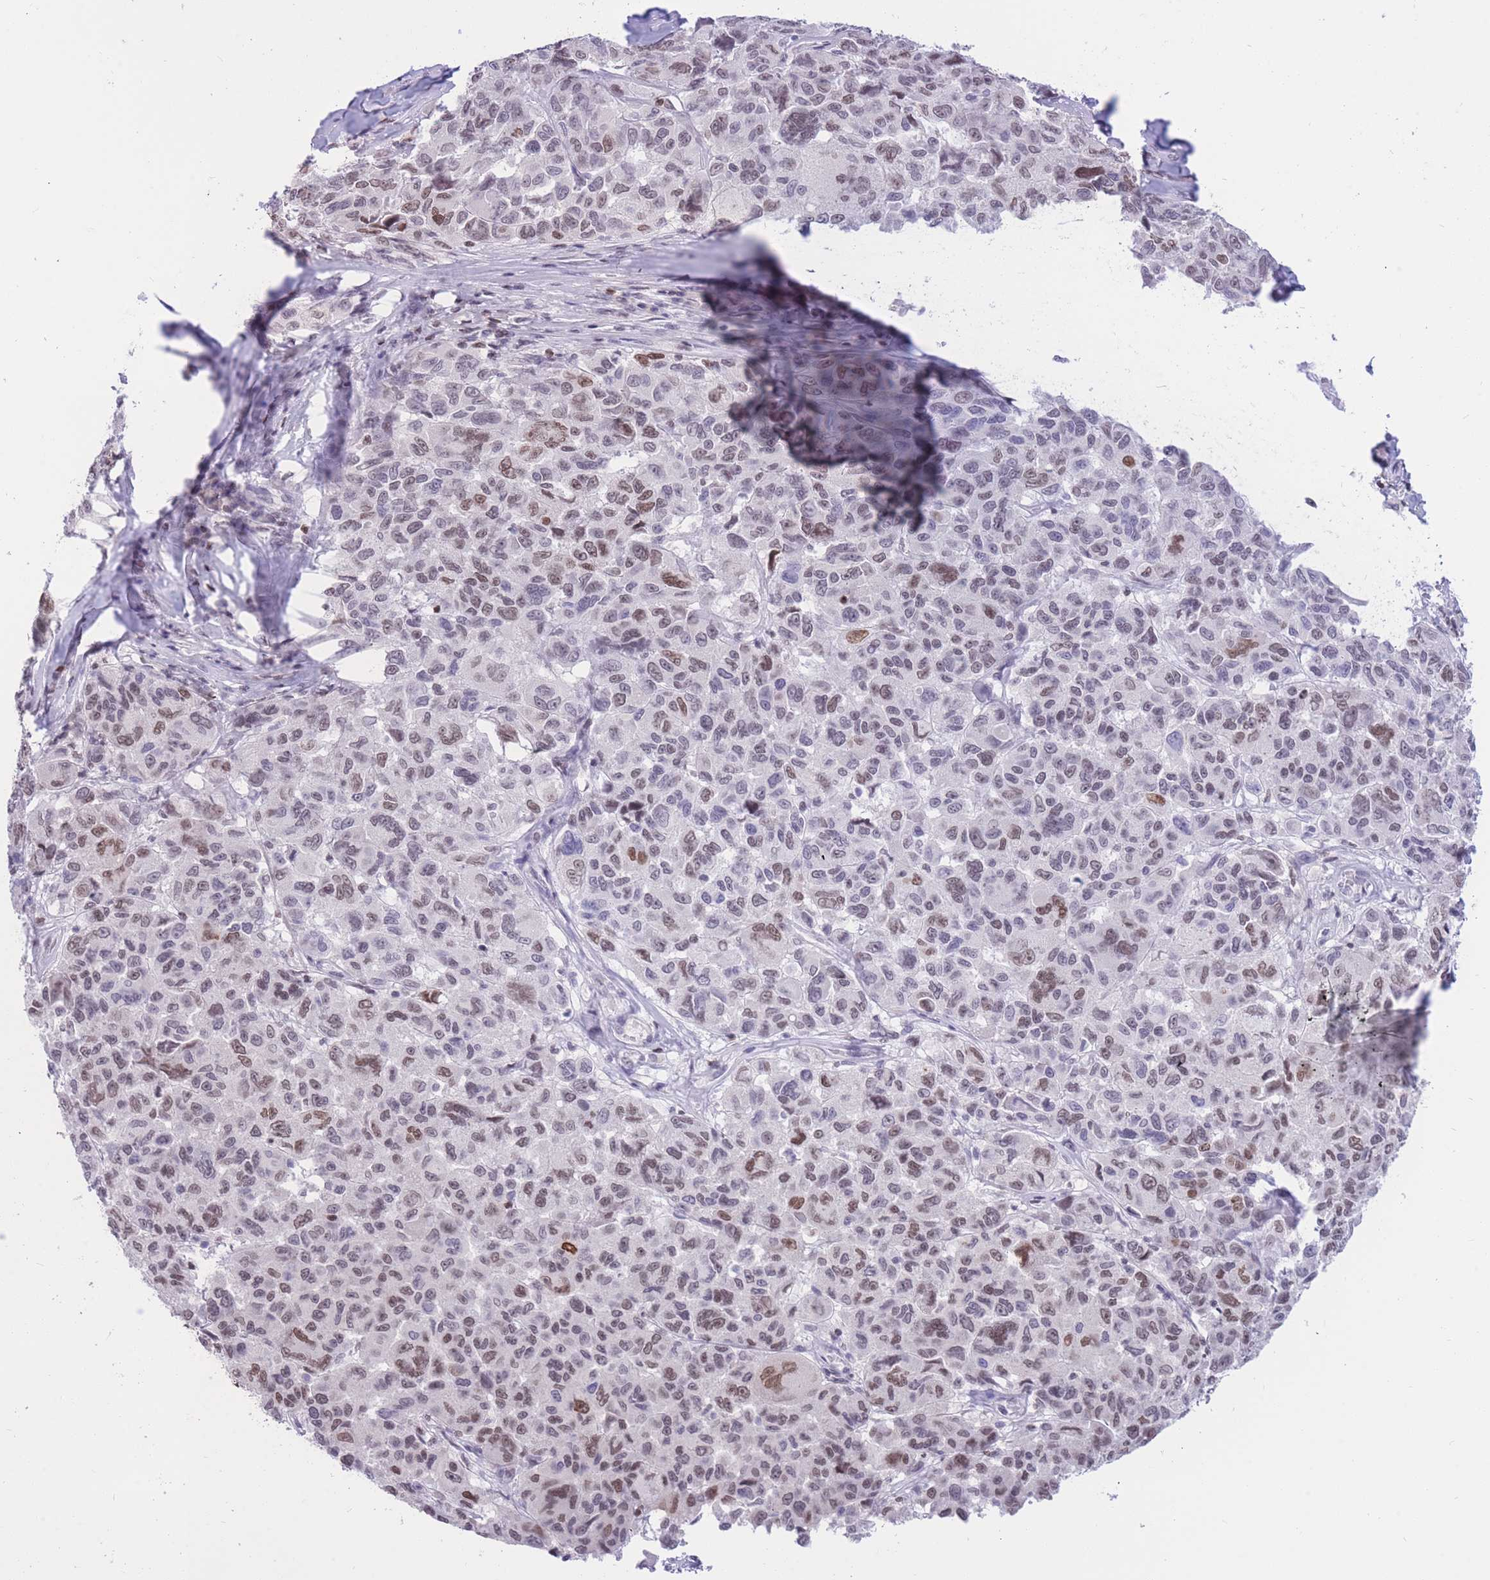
{"staining": {"intensity": "weak", "quantity": "25%-75%", "location": "nuclear"}, "tissue": "melanoma", "cell_type": "Tumor cells", "image_type": "cancer", "snomed": [{"axis": "morphology", "description": "Malignant melanoma, NOS"}, {"axis": "topography", "description": "Skin"}], "caption": "Malignant melanoma stained with a brown dye demonstrates weak nuclear positive expression in approximately 25%-75% of tumor cells.", "gene": "HMGN1", "patient": {"sex": "female", "age": 66}}